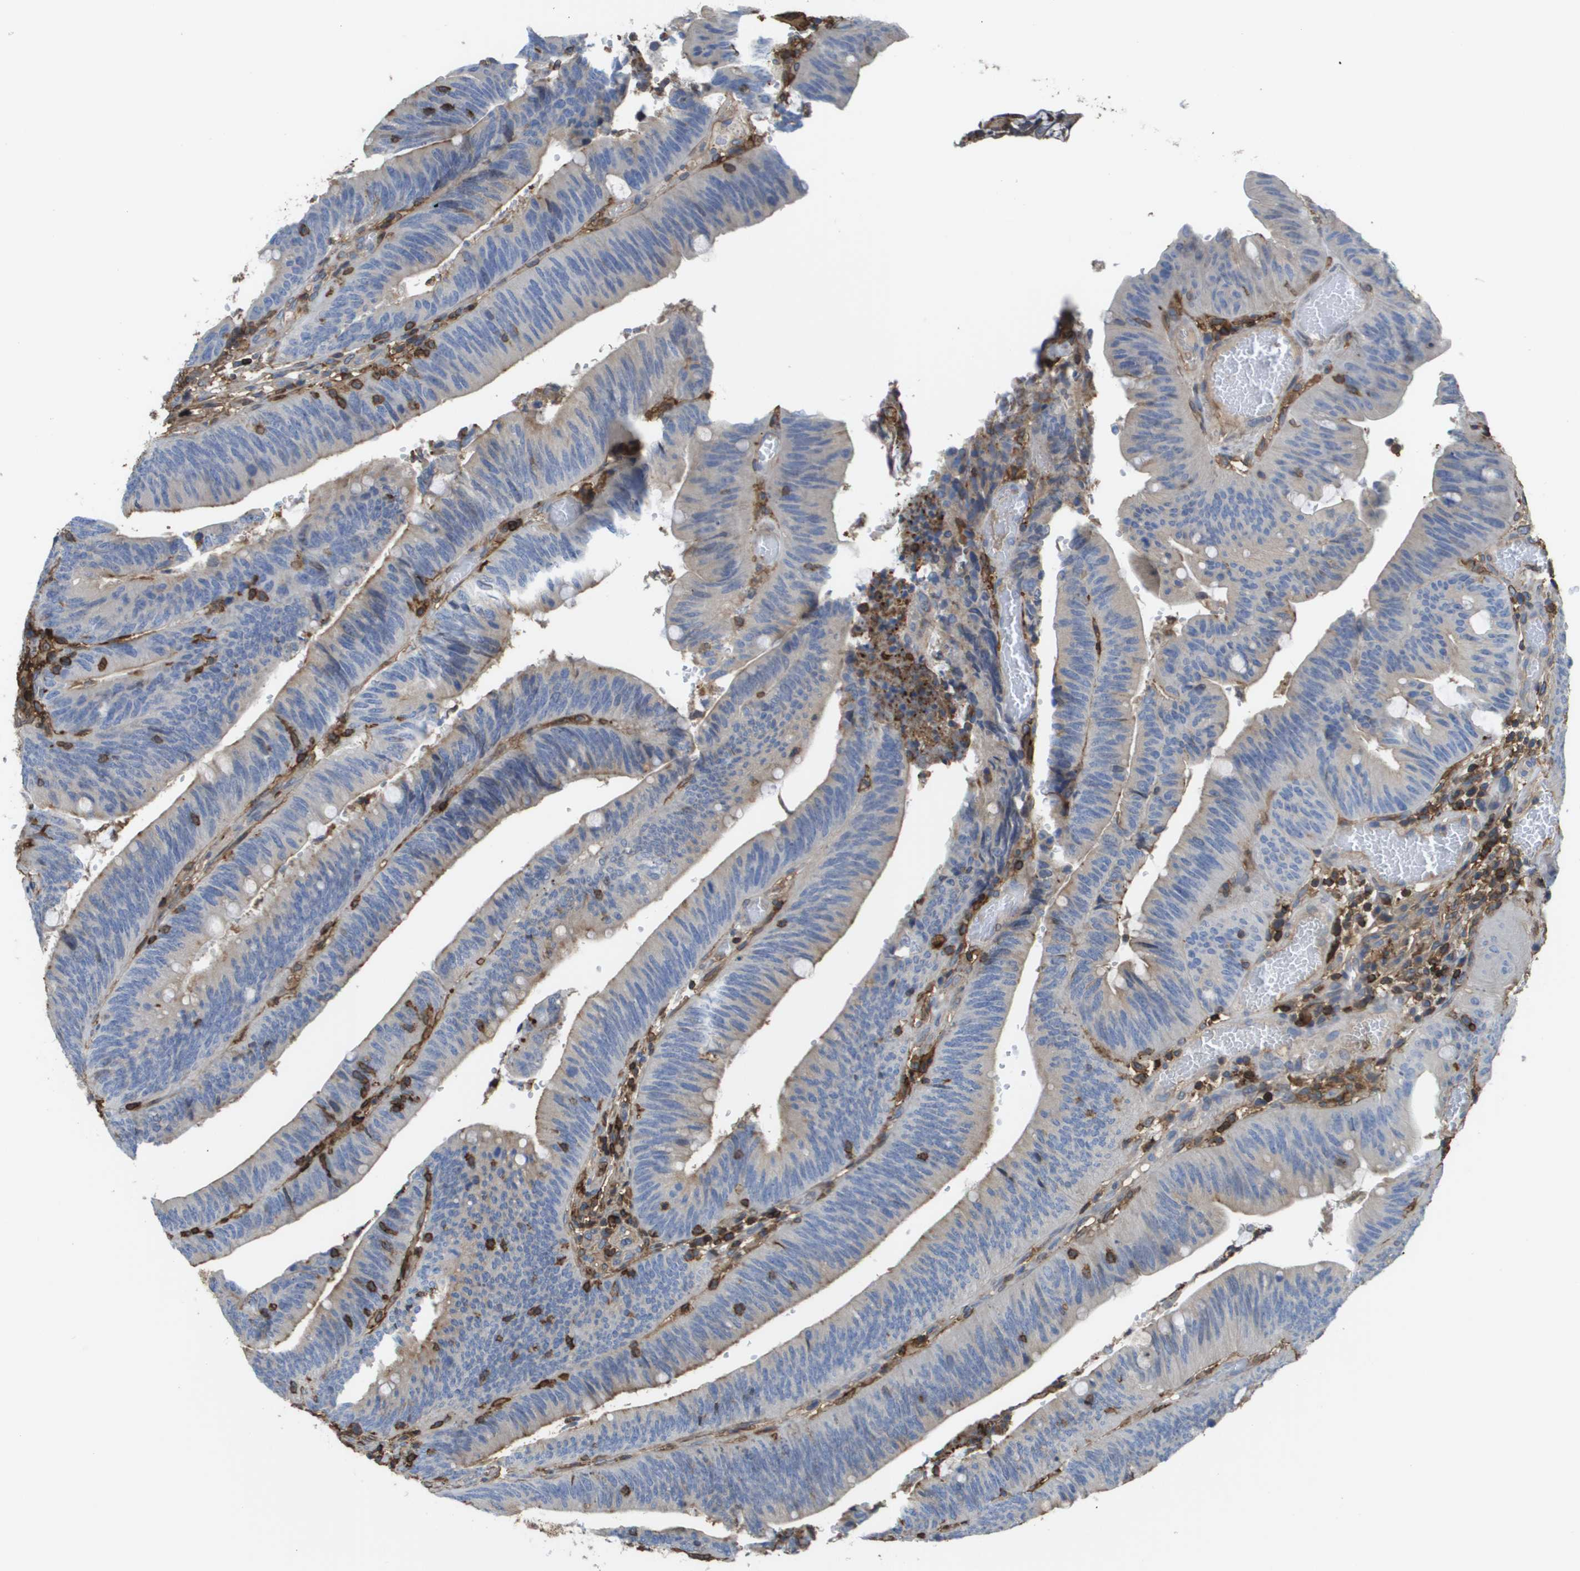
{"staining": {"intensity": "negative", "quantity": "none", "location": "none"}, "tissue": "colorectal cancer", "cell_type": "Tumor cells", "image_type": "cancer", "snomed": [{"axis": "morphology", "description": "Normal tissue, NOS"}, {"axis": "morphology", "description": "Adenocarcinoma, NOS"}, {"axis": "topography", "description": "Rectum"}], "caption": "This is an IHC image of human adenocarcinoma (colorectal). There is no positivity in tumor cells.", "gene": "PASK", "patient": {"sex": "female", "age": 66}}